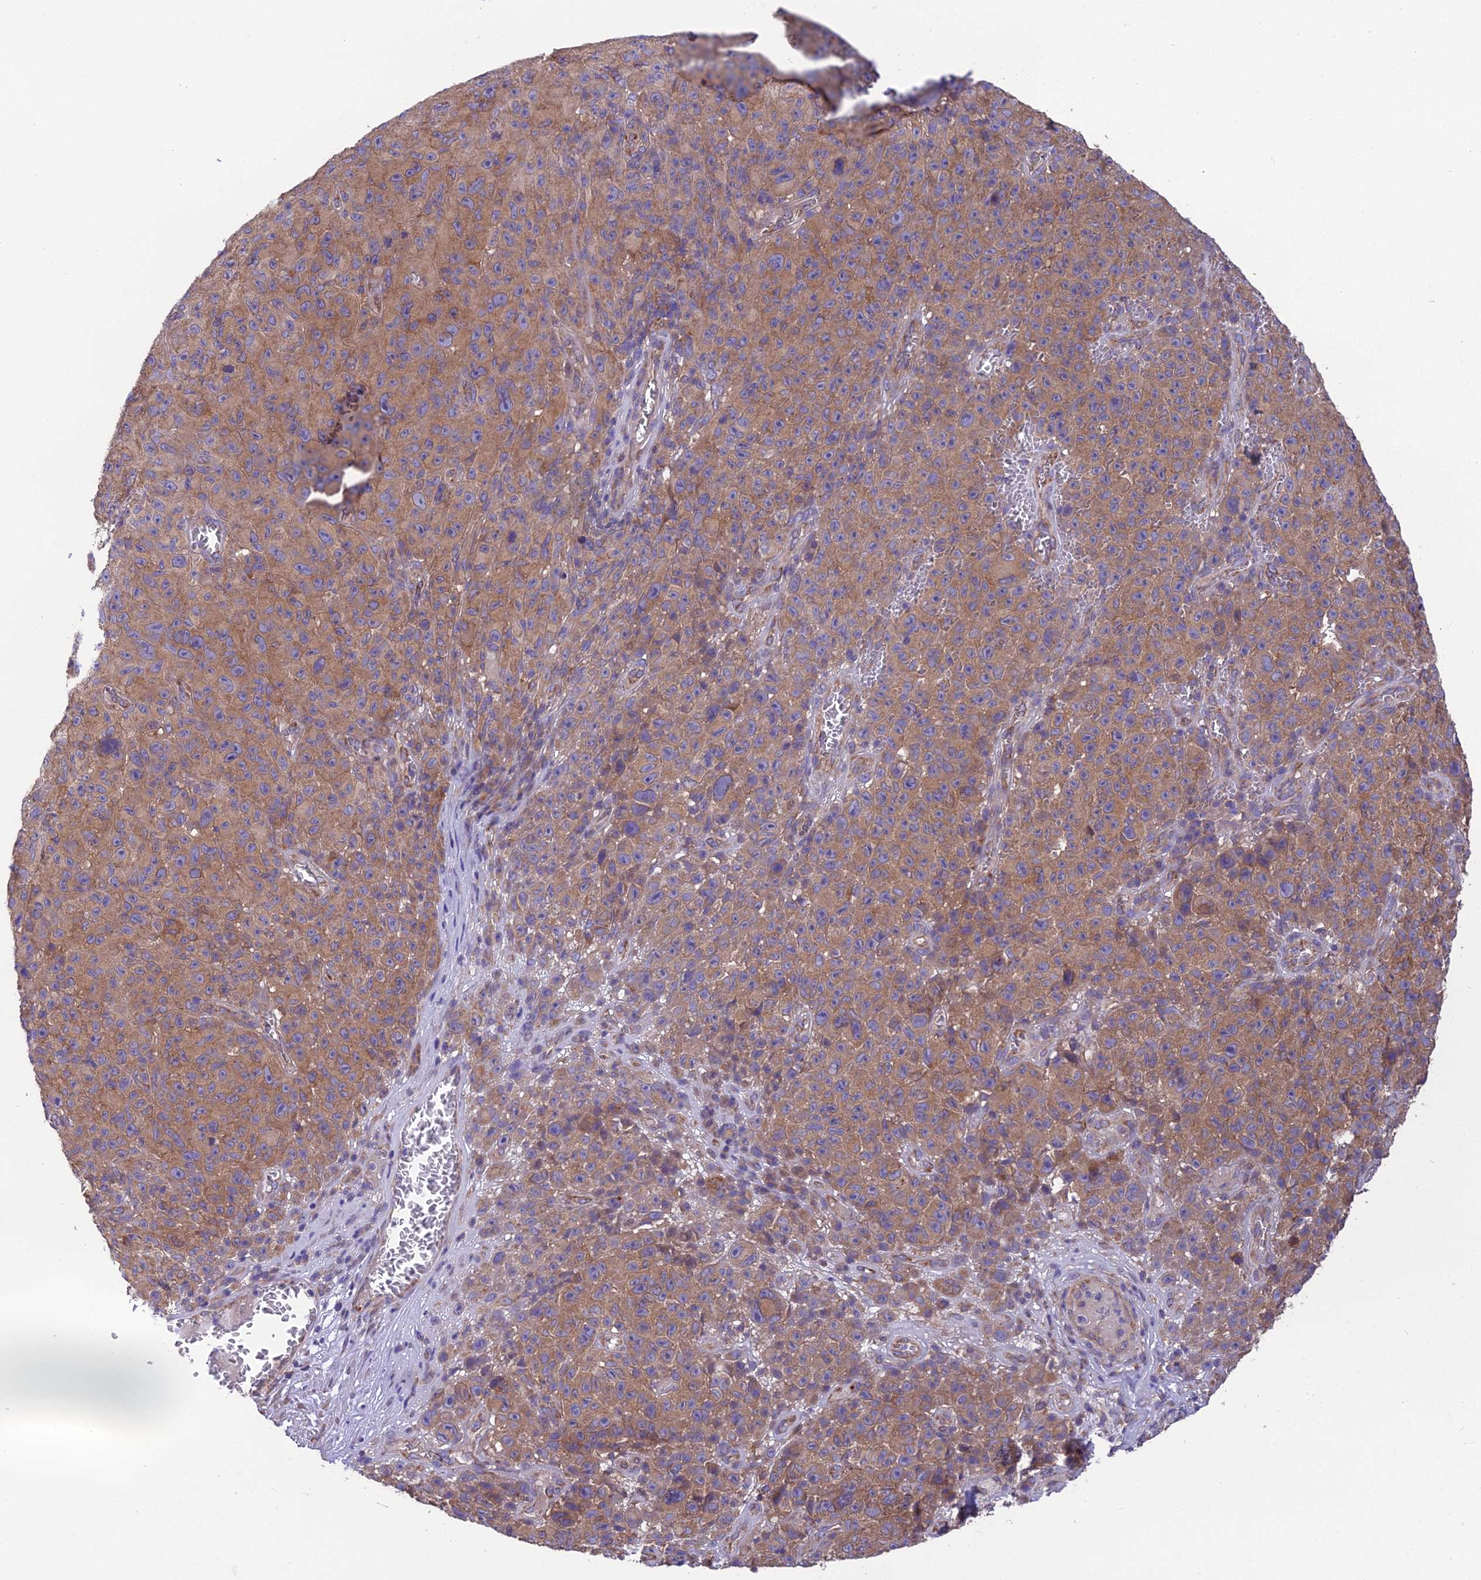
{"staining": {"intensity": "moderate", "quantity": ">75%", "location": "cytoplasmic/membranous"}, "tissue": "melanoma", "cell_type": "Tumor cells", "image_type": "cancer", "snomed": [{"axis": "morphology", "description": "Malignant melanoma, NOS"}, {"axis": "topography", "description": "Skin"}], "caption": "Protein expression analysis of human melanoma reveals moderate cytoplasmic/membranous positivity in about >75% of tumor cells. (DAB = brown stain, brightfield microscopy at high magnification).", "gene": "BLOC1S4", "patient": {"sex": "female", "age": 82}}